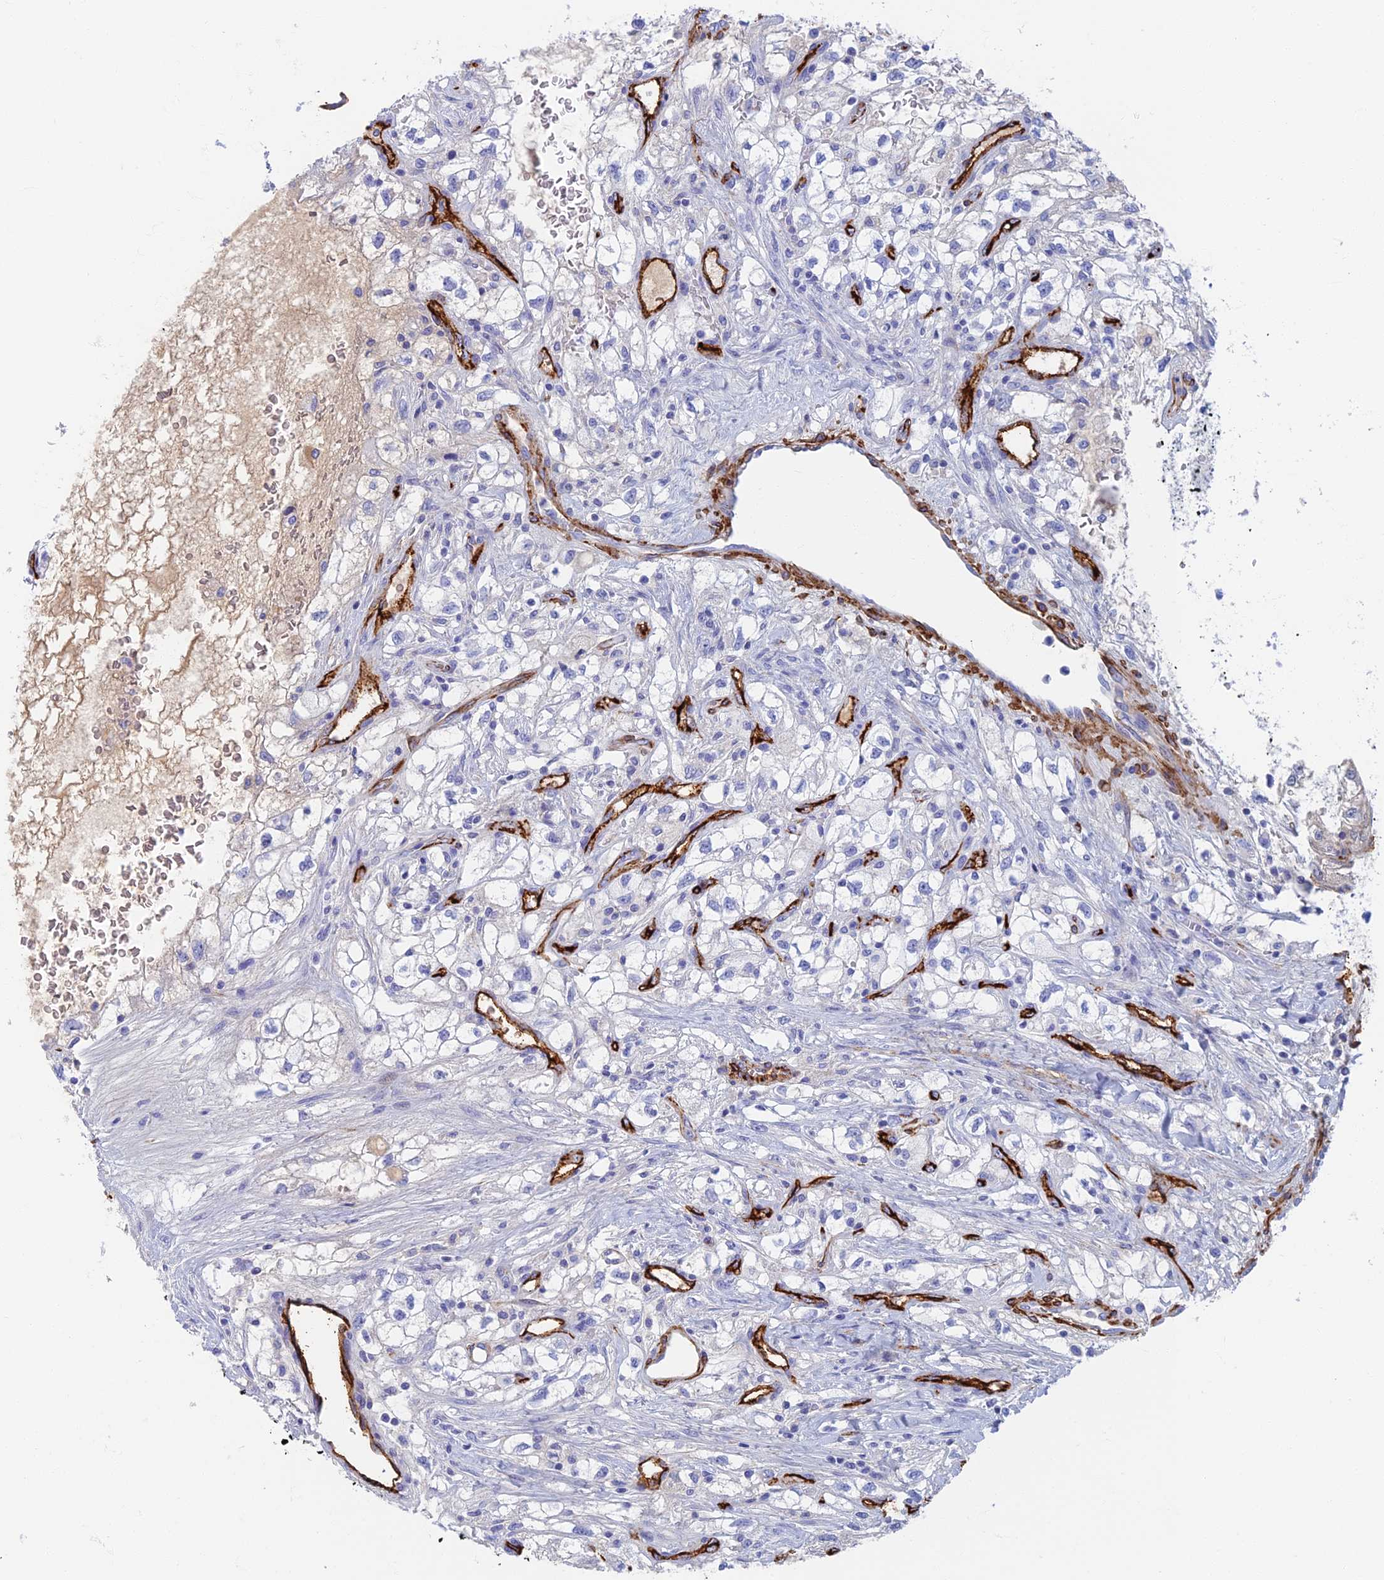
{"staining": {"intensity": "negative", "quantity": "none", "location": "none"}, "tissue": "renal cancer", "cell_type": "Tumor cells", "image_type": "cancer", "snomed": [{"axis": "morphology", "description": "Adenocarcinoma, NOS"}, {"axis": "topography", "description": "Kidney"}], "caption": "Renal adenocarcinoma was stained to show a protein in brown. There is no significant expression in tumor cells.", "gene": "ETFRF1", "patient": {"sex": "male", "age": 59}}